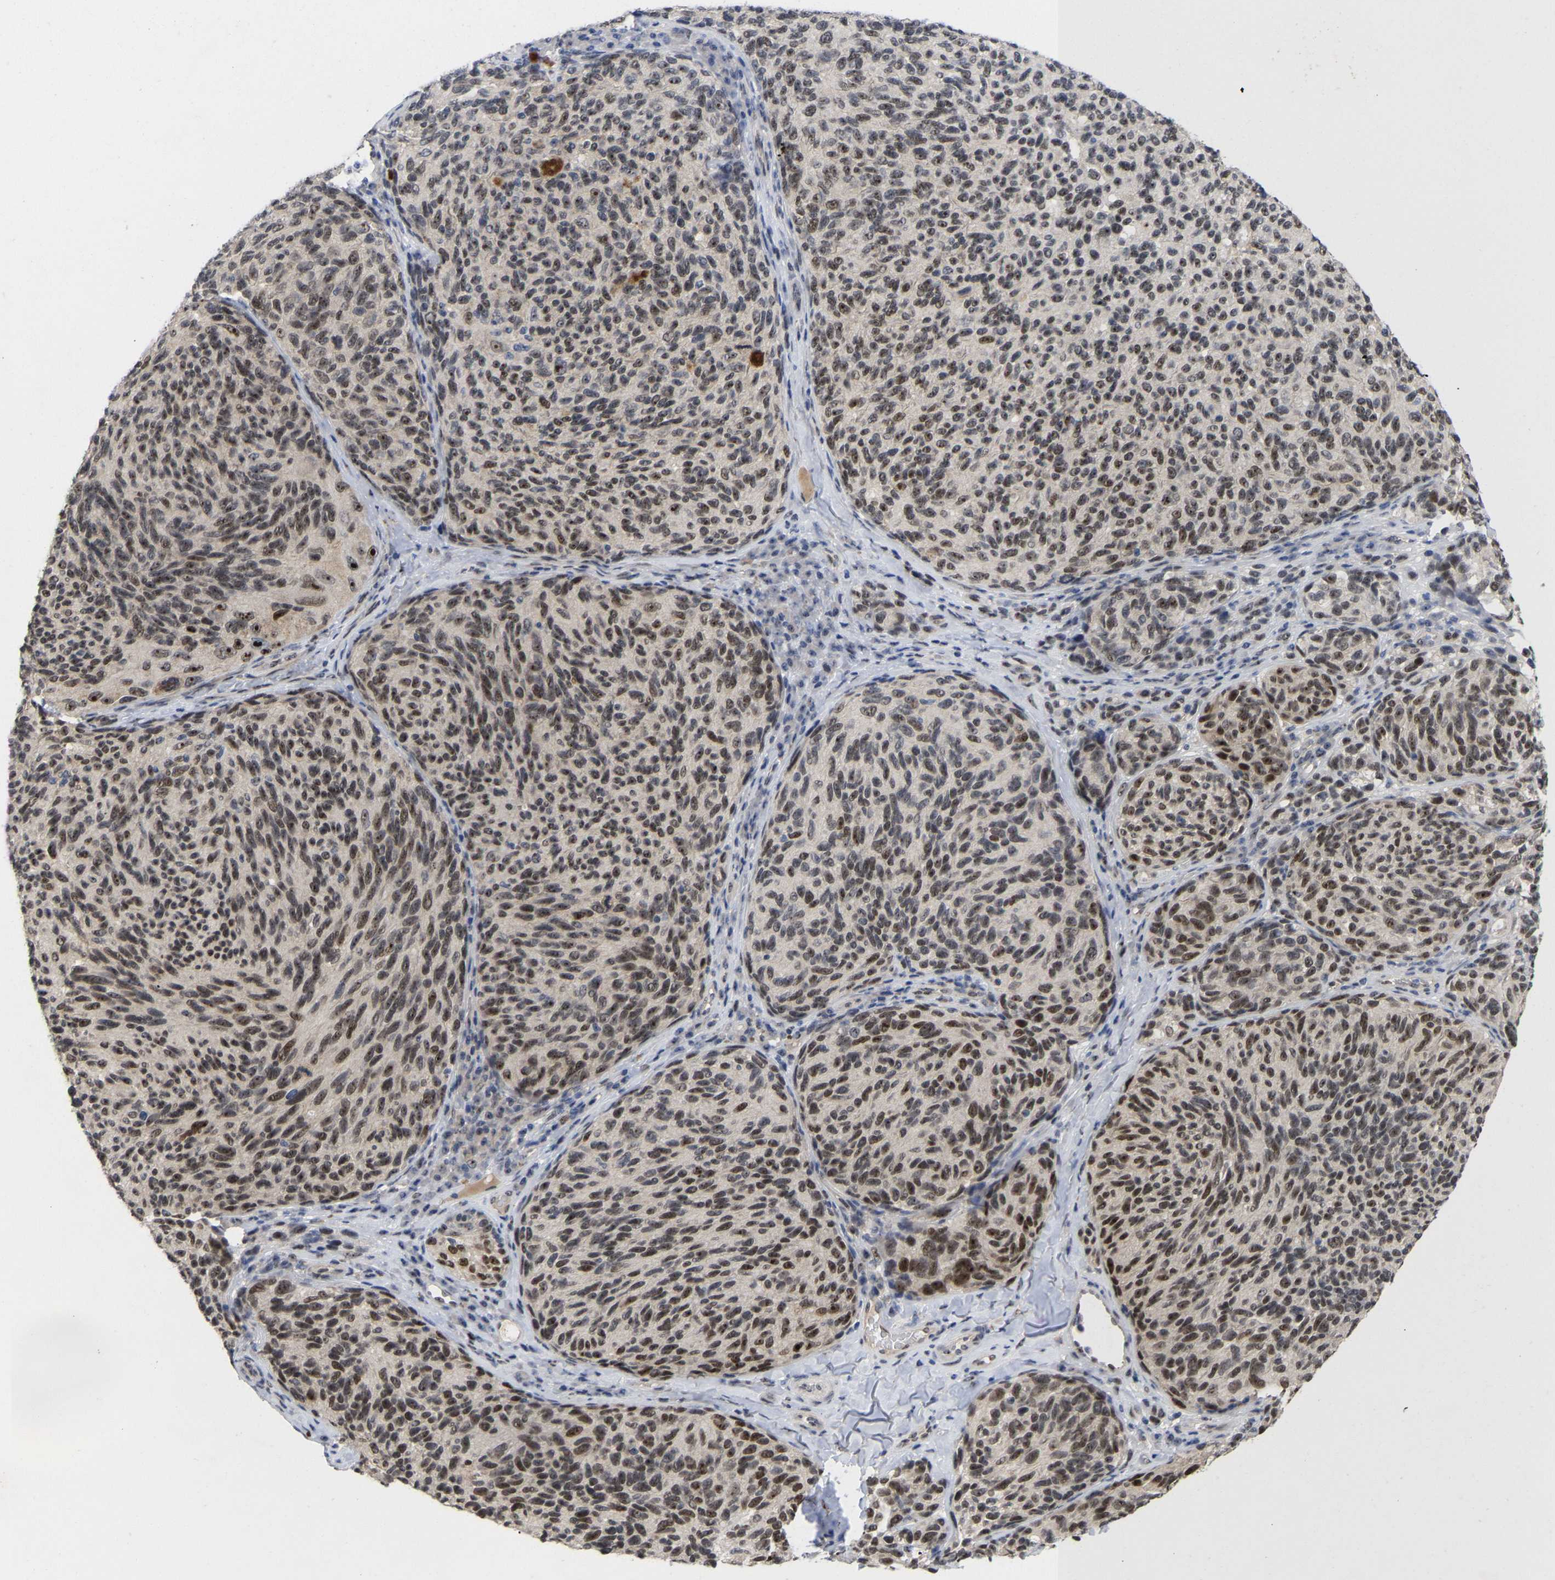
{"staining": {"intensity": "strong", "quantity": ">75%", "location": "cytoplasmic/membranous,nuclear"}, "tissue": "melanoma", "cell_type": "Tumor cells", "image_type": "cancer", "snomed": [{"axis": "morphology", "description": "Malignant melanoma, NOS"}, {"axis": "topography", "description": "Skin"}], "caption": "Malignant melanoma stained with DAB (3,3'-diaminobenzidine) immunohistochemistry (IHC) shows high levels of strong cytoplasmic/membranous and nuclear expression in about >75% of tumor cells. Ihc stains the protein in brown and the nuclei are stained blue.", "gene": "NLE1", "patient": {"sex": "female", "age": 73}}